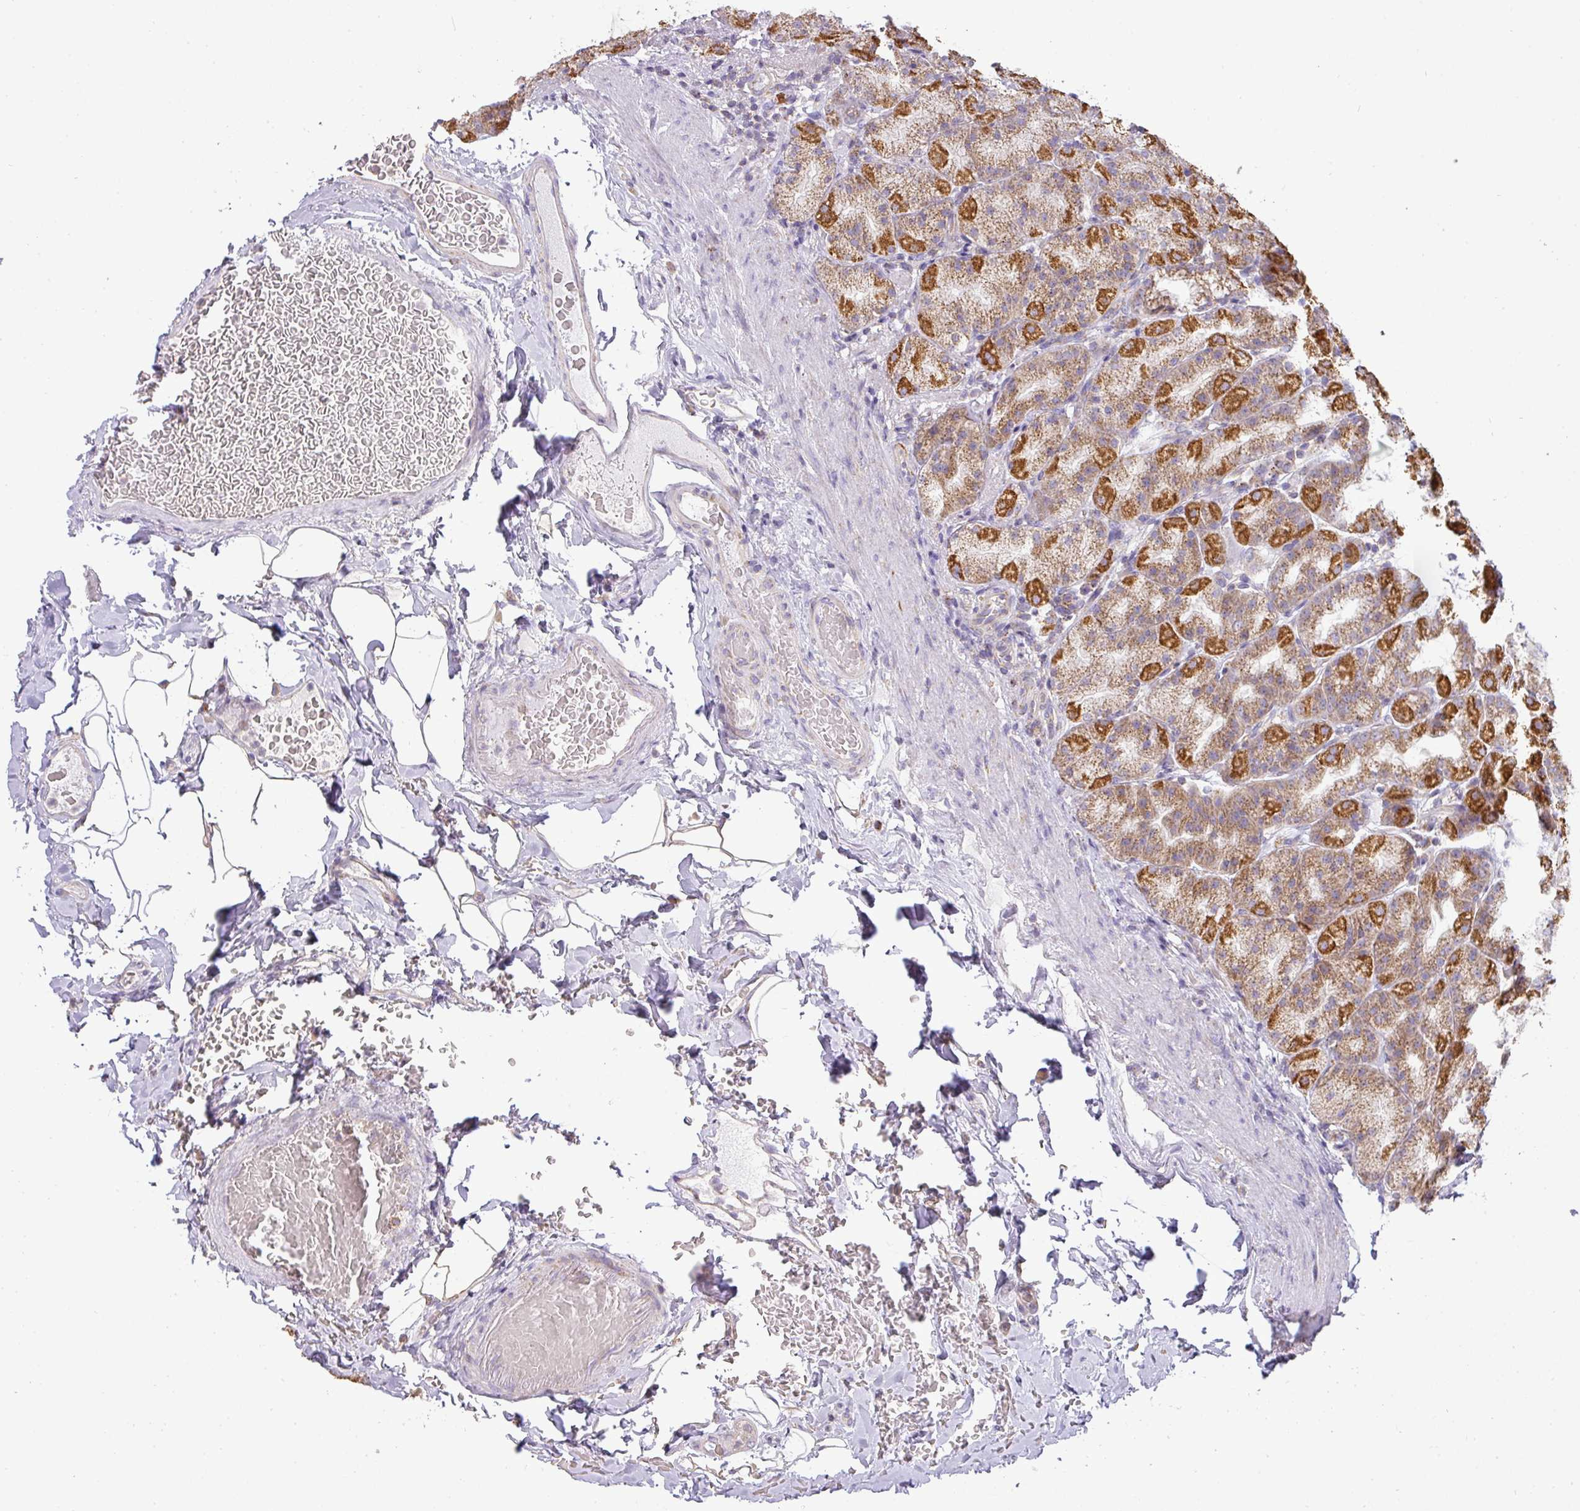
{"staining": {"intensity": "strong", "quantity": ">75%", "location": "cytoplasmic/membranous"}, "tissue": "stomach", "cell_type": "Glandular cells", "image_type": "normal", "snomed": [{"axis": "morphology", "description": "Normal tissue, NOS"}, {"axis": "topography", "description": "Stomach, upper"}, {"axis": "topography", "description": "Stomach"}], "caption": "This photomicrograph displays immunohistochemistry staining of unremarkable human stomach, with high strong cytoplasmic/membranous staining in approximately >75% of glandular cells.", "gene": "ZNF211", "patient": {"sex": "male", "age": 68}}